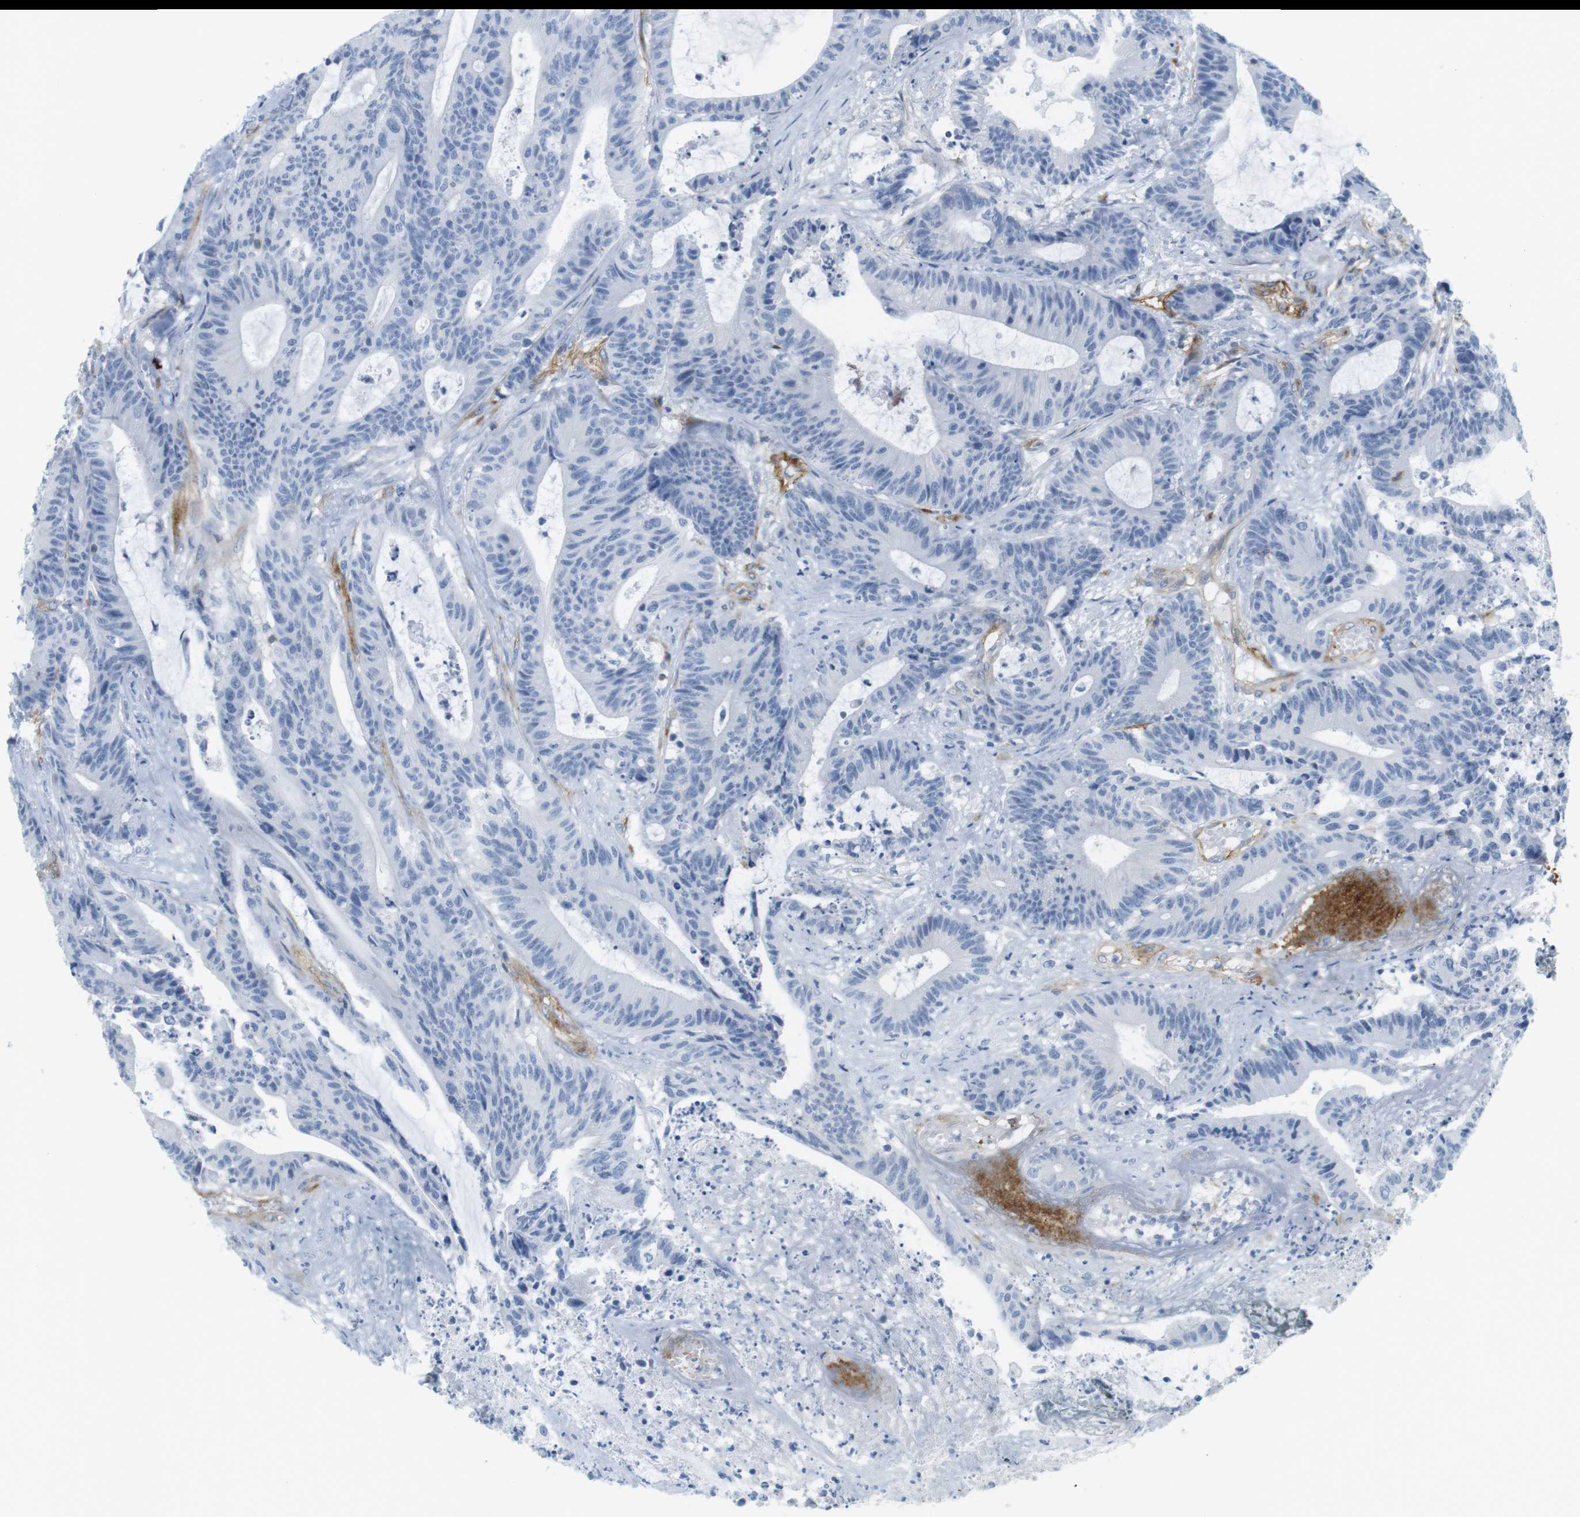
{"staining": {"intensity": "negative", "quantity": "none", "location": "none"}, "tissue": "colorectal cancer", "cell_type": "Tumor cells", "image_type": "cancer", "snomed": [{"axis": "morphology", "description": "Adenocarcinoma, NOS"}, {"axis": "topography", "description": "Colon"}], "caption": "Human colorectal cancer (adenocarcinoma) stained for a protein using immunohistochemistry (IHC) exhibits no staining in tumor cells.", "gene": "F2R", "patient": {"sex": "female", "age": 84}}